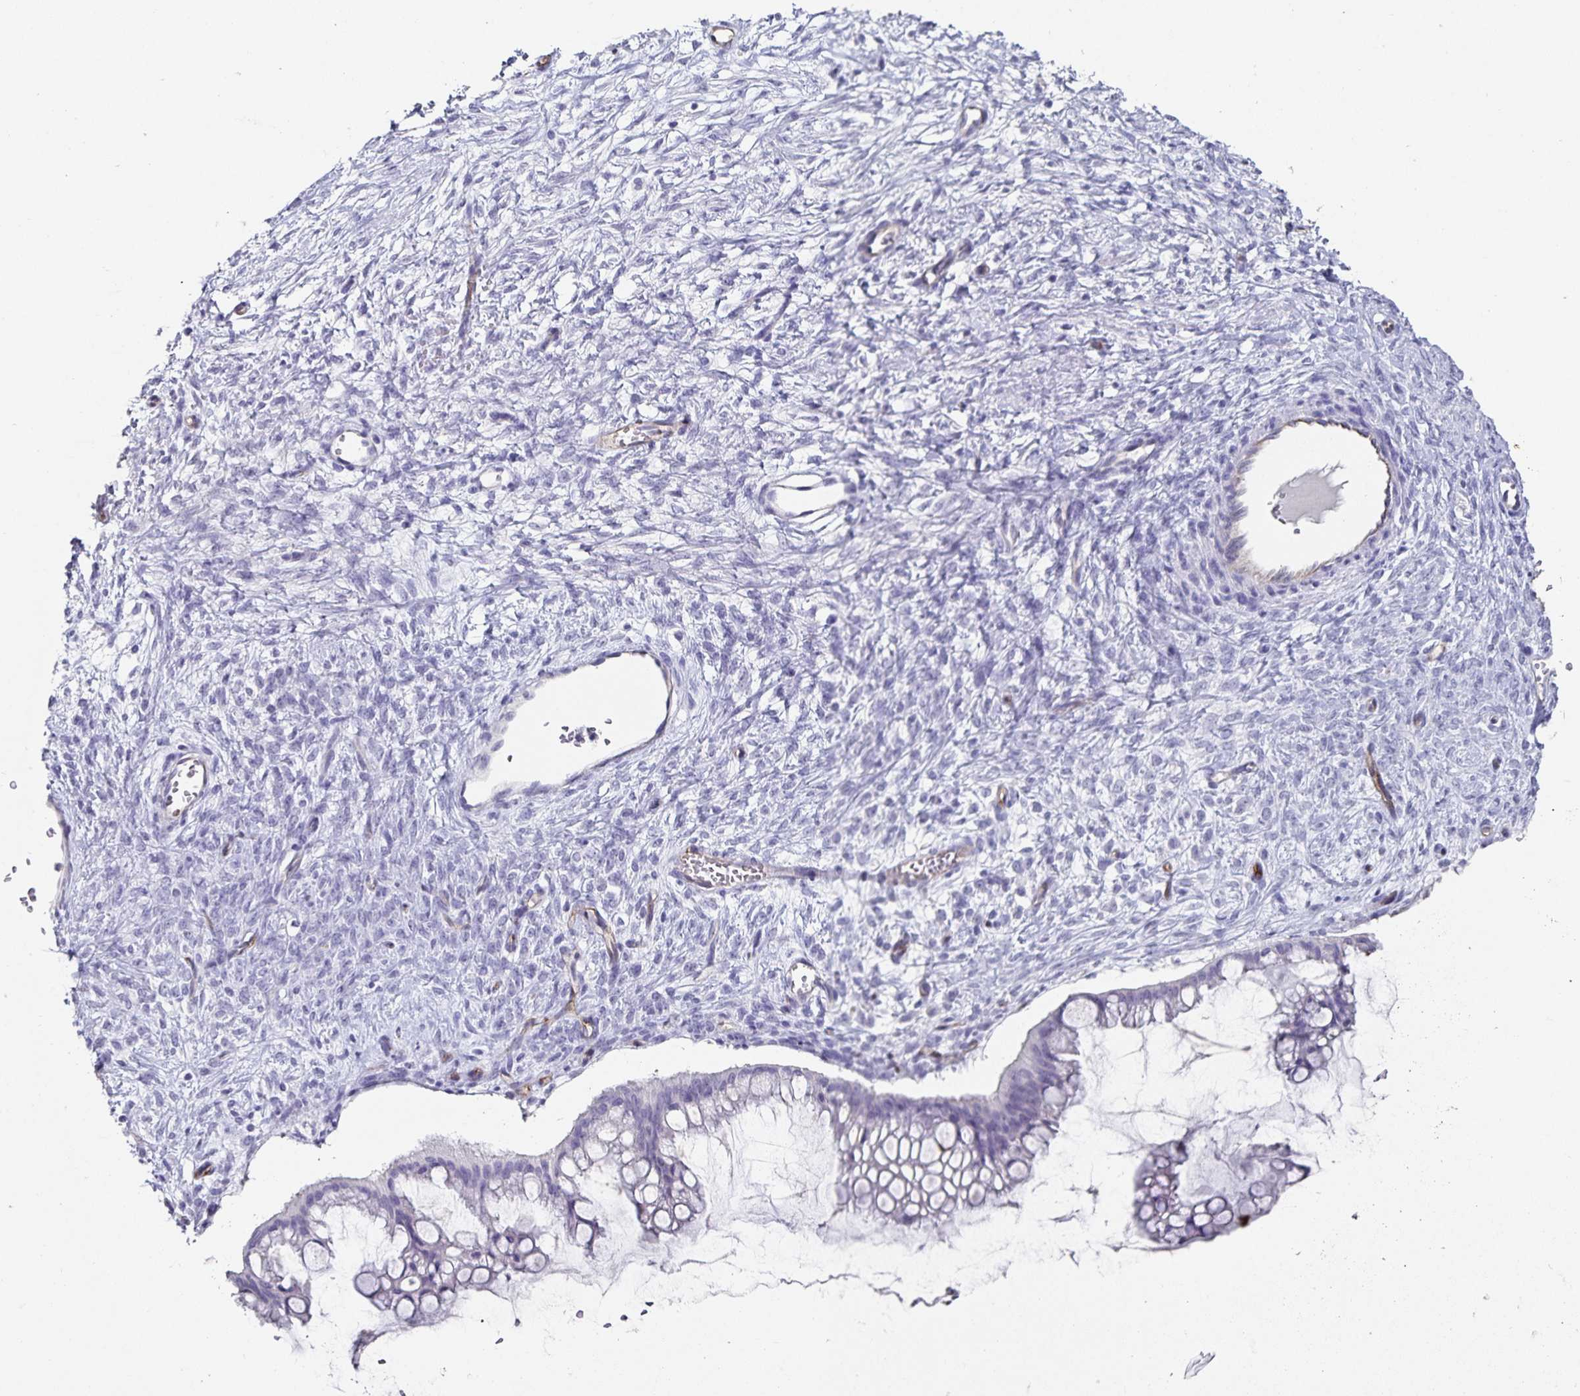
{"staining": {"intensity": "negative", "quantity": "none", "location": "none"}, "tissue": "ovarian cancer", "cell_type": "Tumor cells", "image_type": "cancer", "snomed": [{"axis": "morphology", "description": "Cystadenocarcinoma, mucinous, NOS"}, {"axis": "topography", "description": "Ovary"}], "caption": "The micrograph shows no staining of tumor cells in ovarian cancer. Nuclei are stained in blue.", "gene": "PODXL", "patient": {"sex": "female", "age": 73}}